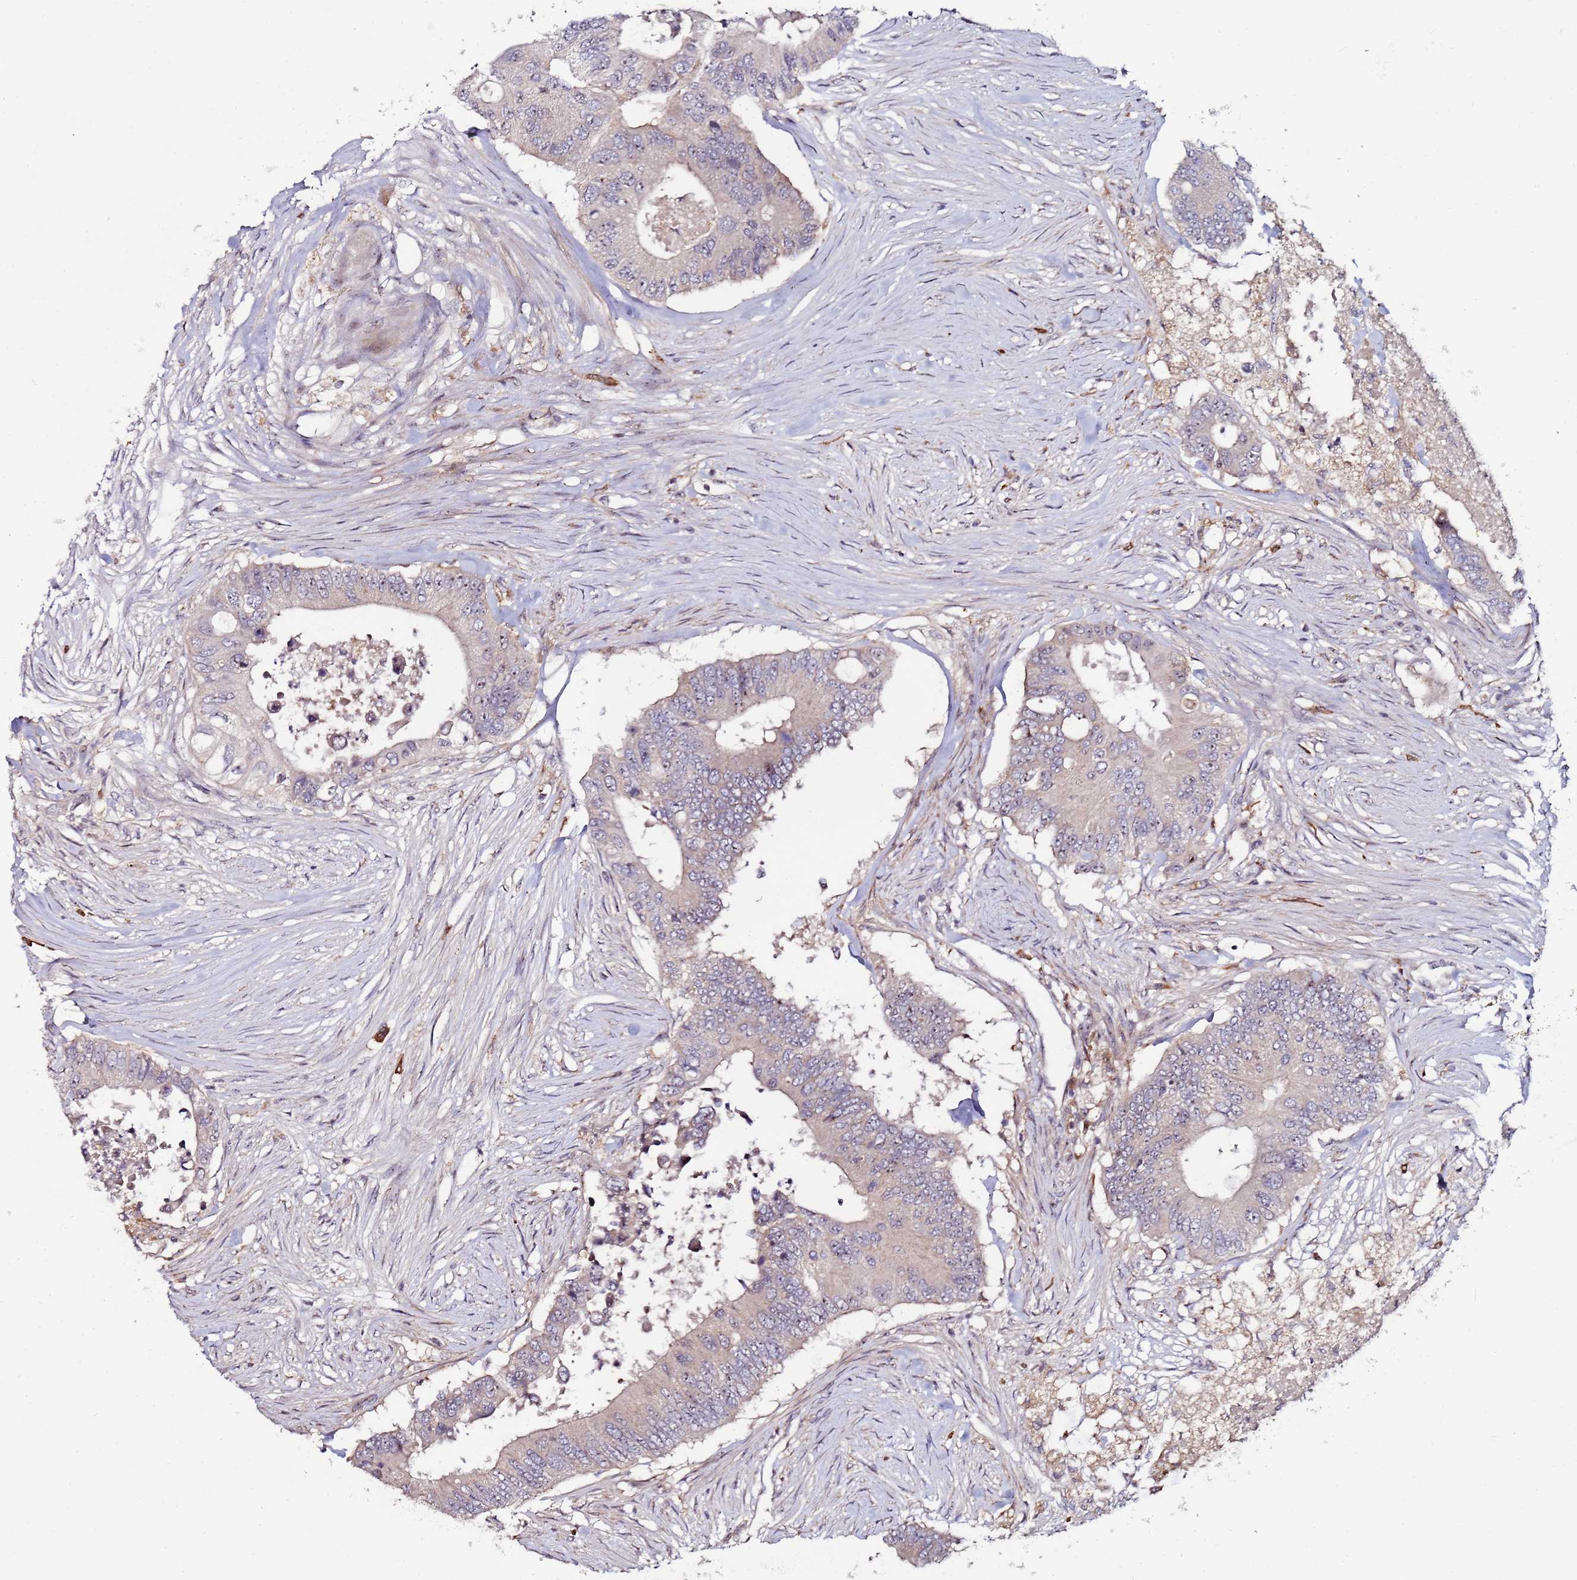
{"staining": {"intensity": "moderate", "quantity": "<25%", "location": "nuclear"}, "tissue": "colorectal cancer", "cell_type": "Tumor cells", "image_type": "cancer", "snomed": [{"axis": "morphology", "description": "Adenocarcinoma, NOS"}, {"axis": "topography", "description": "Colon"}], "caption": "An image of human adenocarcinoma (colorectal) stained for a protein displays moderate nuclear brown staining in tumor cells. Immunohistochemistry stains the protein in brown and the nuclei are stained blue.", "gene": "KRI1", "patient": {"sex": "male", "age": 71}}